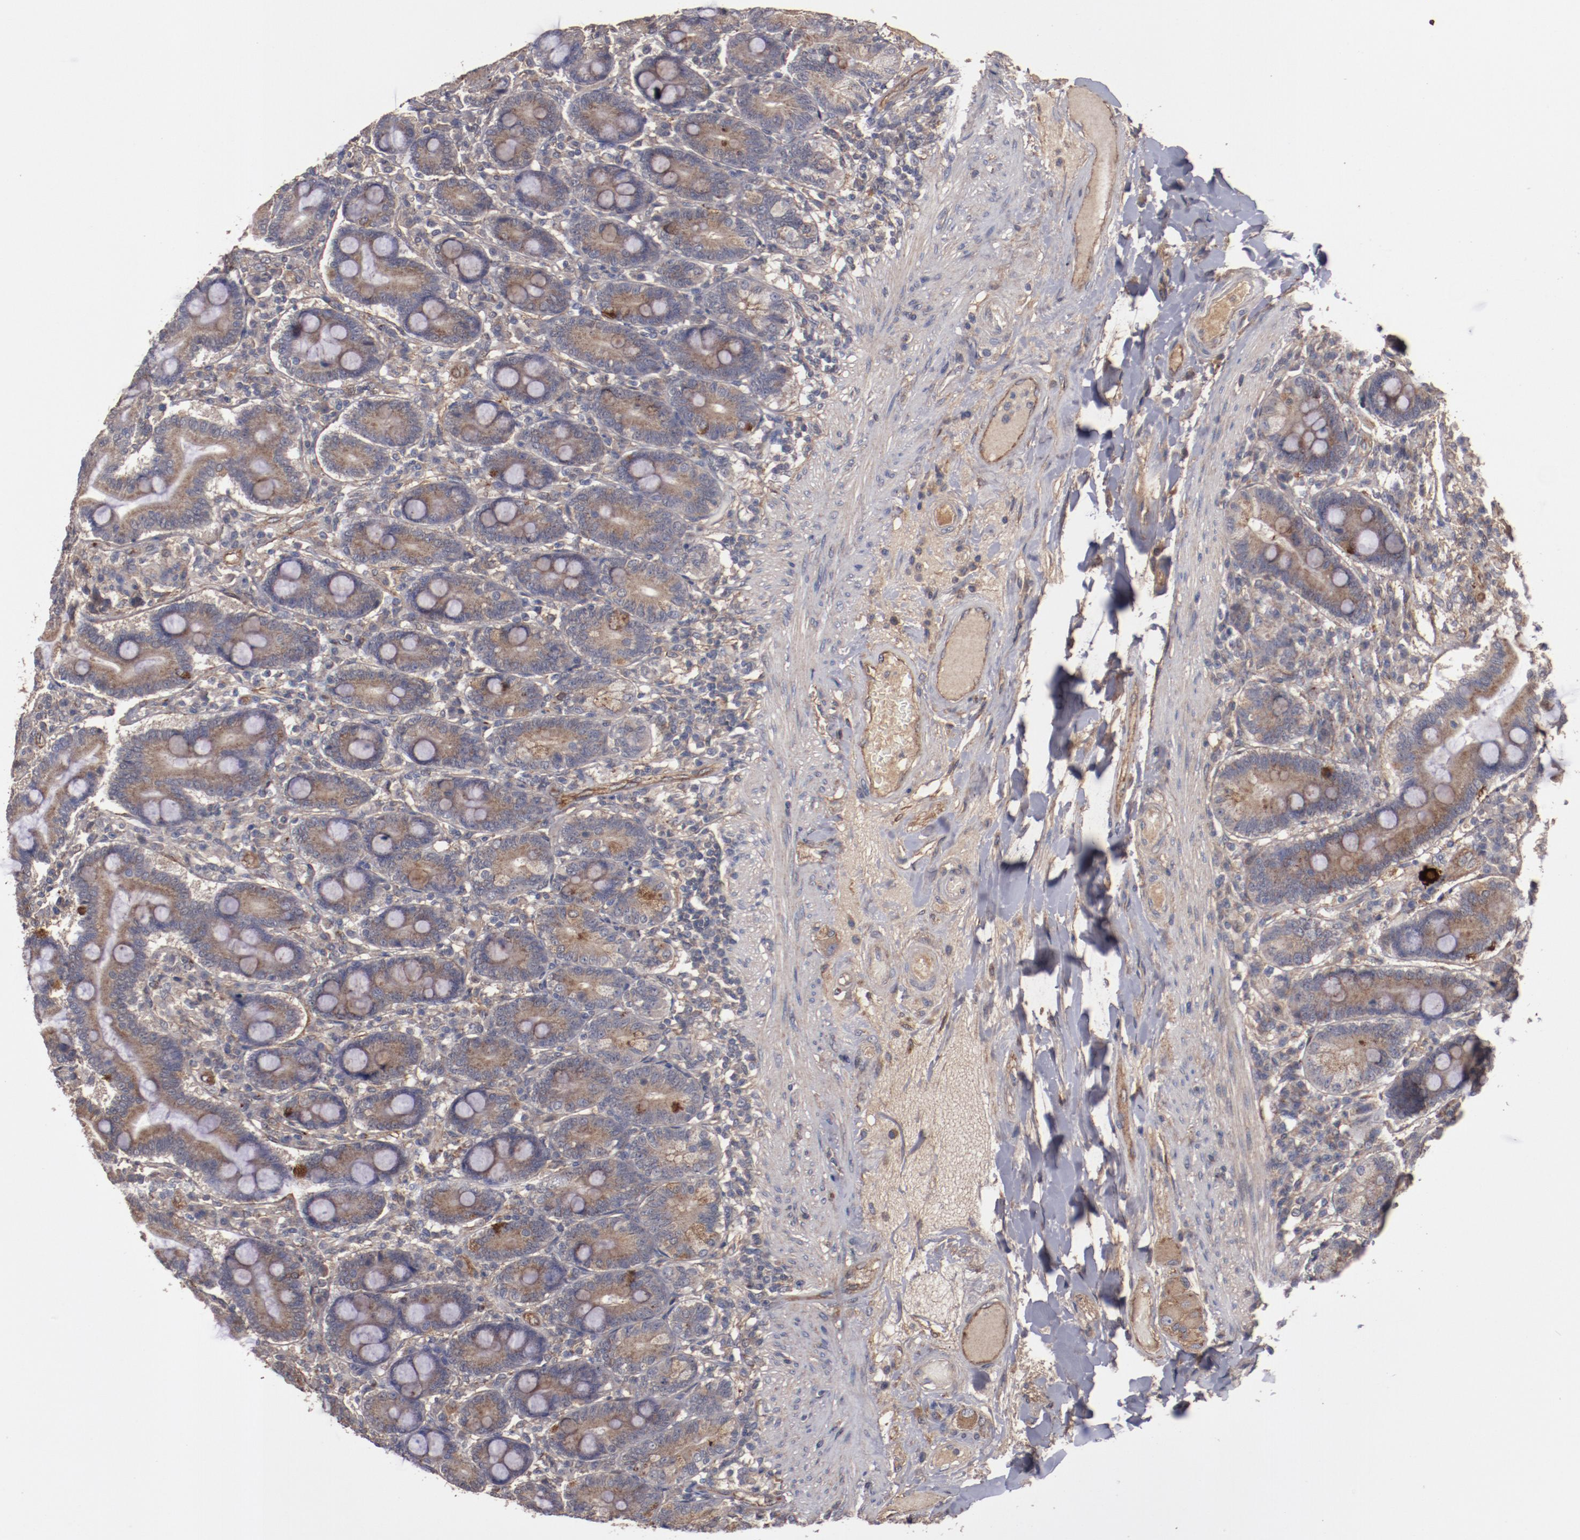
{"staining": {"intensity": "moderate", "quantity": ">75%", "location": "cytoplasmic/membranous"}, "tissue": "duodenum", "cell_type": "Glandular cells", "image_type": "normal", "snomed": [{"axis": "morphology", "description": "Normal tissue, NOS"}, {"axis": "topography", "description": "Duodenum"}], "caption": "DAB immunohistochemical staining of normal duodenum reveals moderate cytoplasmic/membranous protein positivity in approximately >75% of glandular cells. The staining was performed using DAB (3,3'-diaminobenzidine), with brown indicating positive protein expression. Nuclei are stained blue with hematoxylin.", "gene": "DIPK2B", "patient": {"sex": "female", "age": 64}}